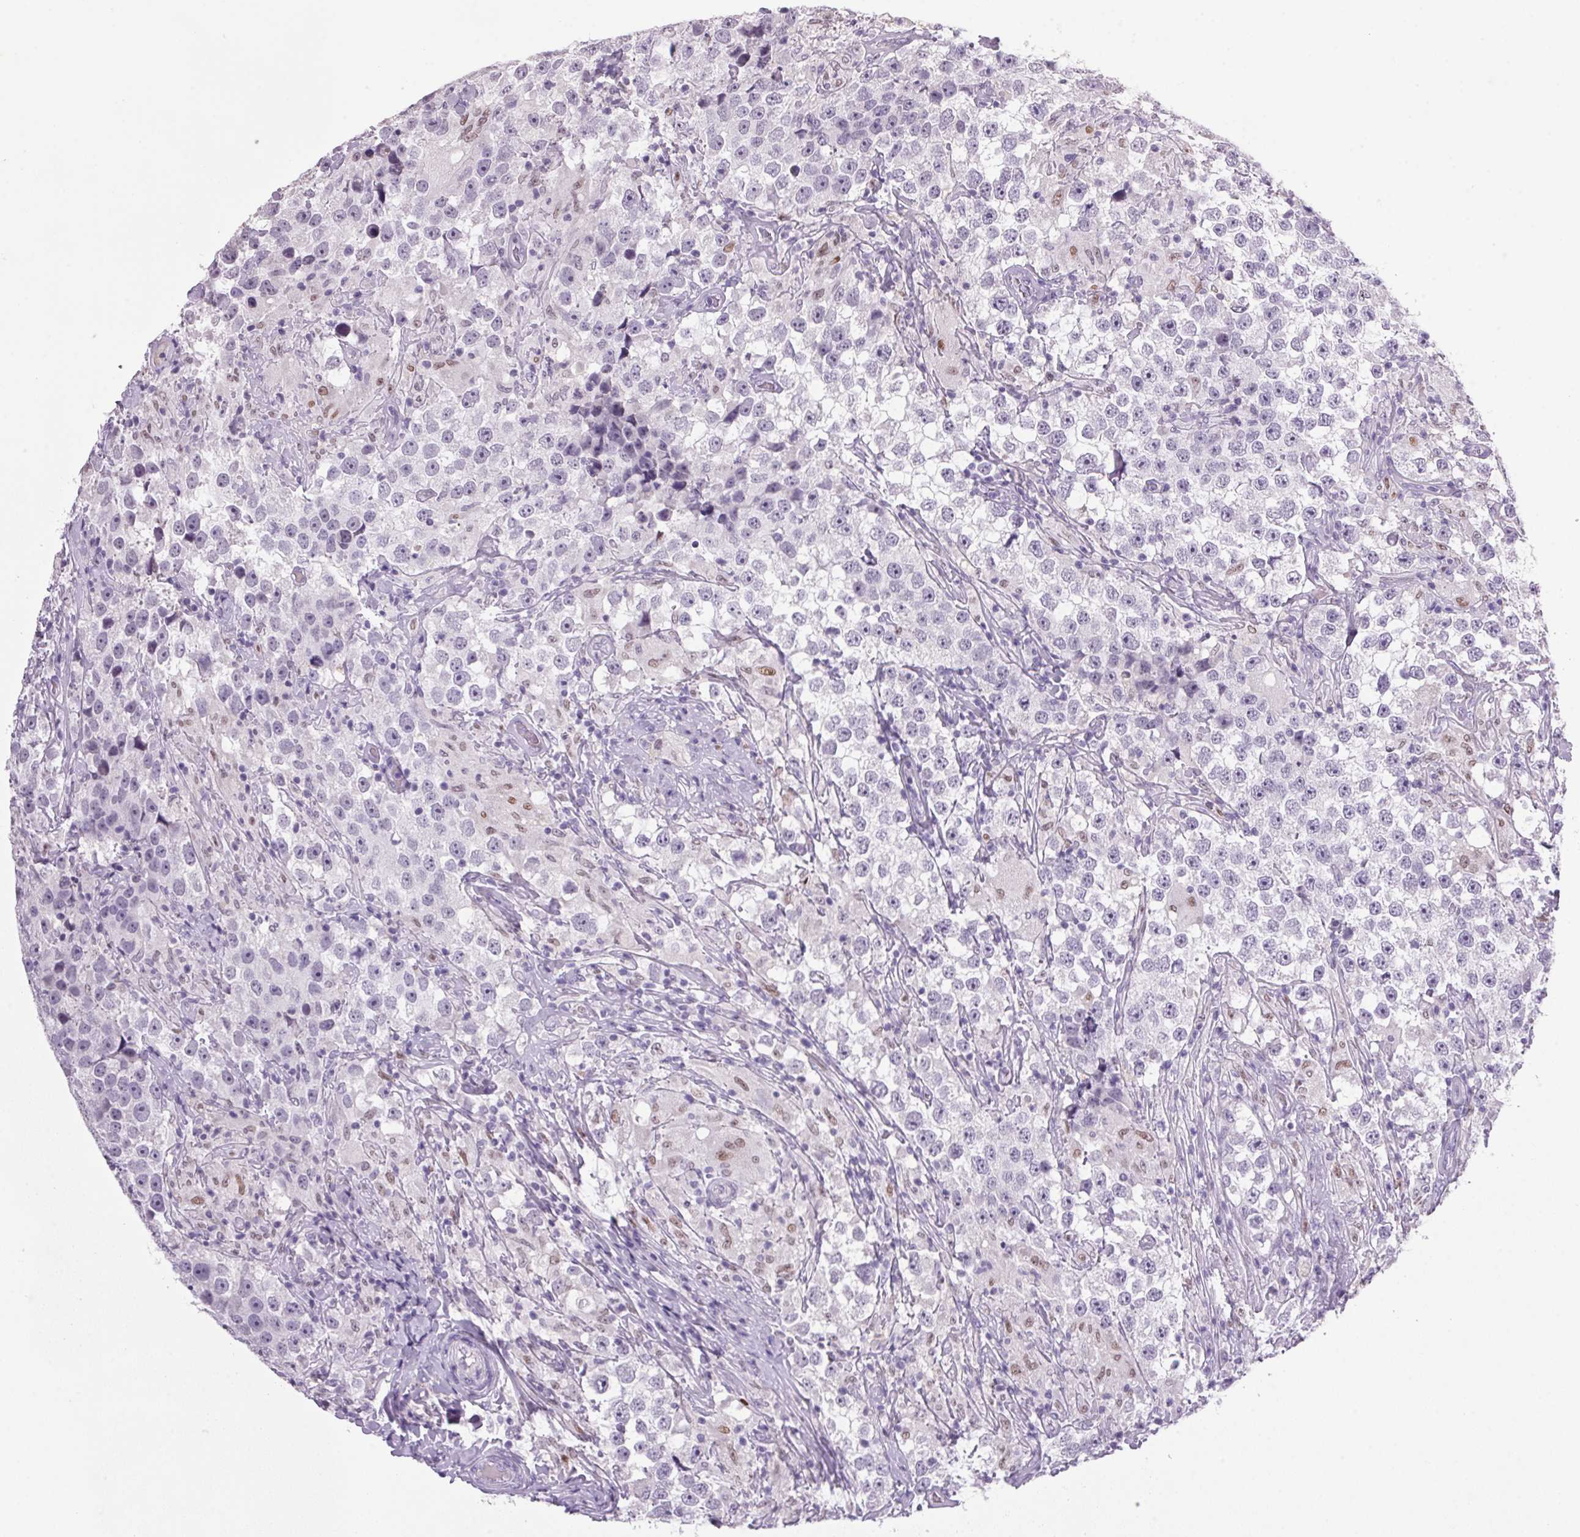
{"staining": {"intensity": "negative", "quantity": "none", "location": "none"}, "tissue": "testis cancer", "cell_type": "Tumor cells", "image_type": "cancer", "snomed": [{"axis": "morphology", "description": "Seminoma, NOS"}, {"axis": "topography", "description": "Testis"}], "caption": "Tumor cells show no significant protein staining in seminoma (testis).", "gene": "TRDN", "patient": {"sex": "male", "age": 46}}